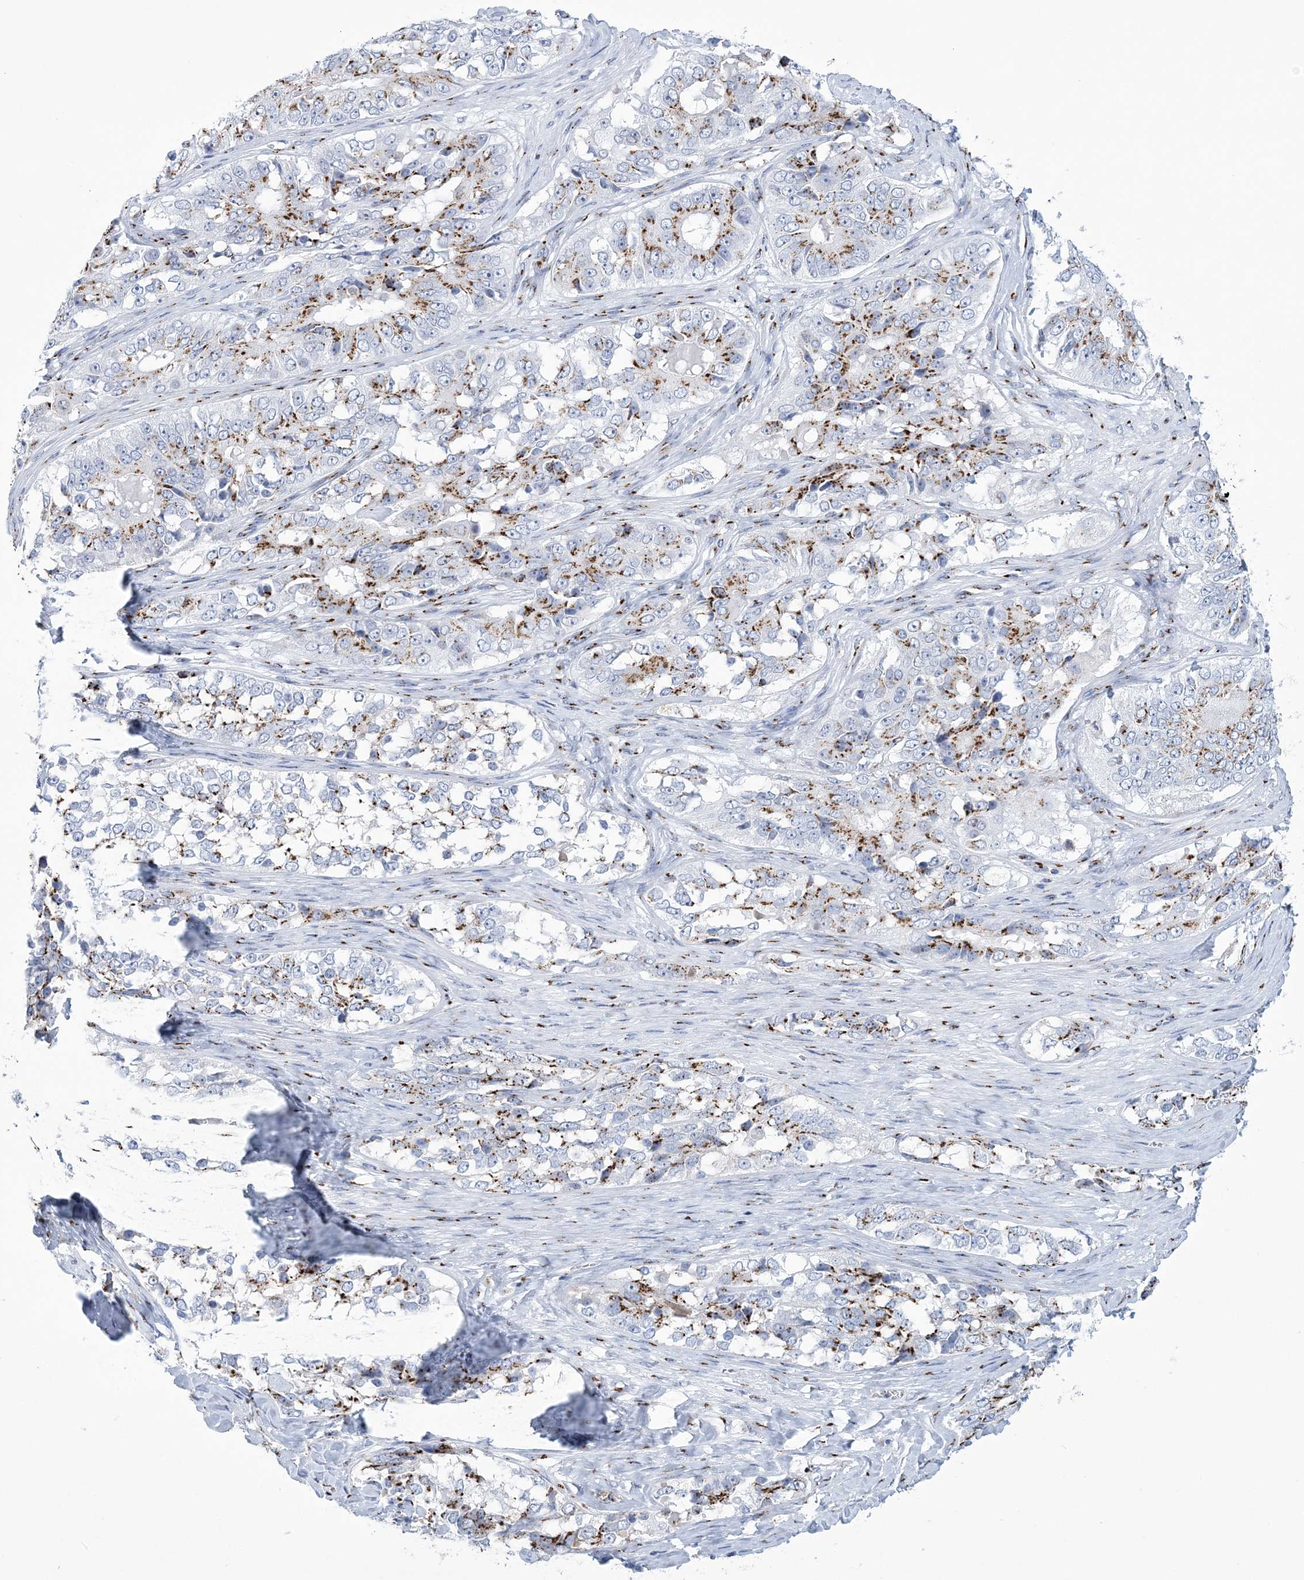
{"staining": {"intensity": "moderate", "quantity": ">75%", "location": "cytoplasmic/membranous"}, "tissue": "ovarian cancer", "cell_type": "Tumor cells", "image_type": "cancer", "snomed": [{"axis": "morphology", "description": "Carcinoma, endometroid"}, {"axis": "topography", "description": "Ovary"}], "caption": "Ovarian cancer stained with a protein marker exhibits moderate staining in tumor cells.", "gene": "SLX9", "patient": {"sex": "female", "age": 51}}